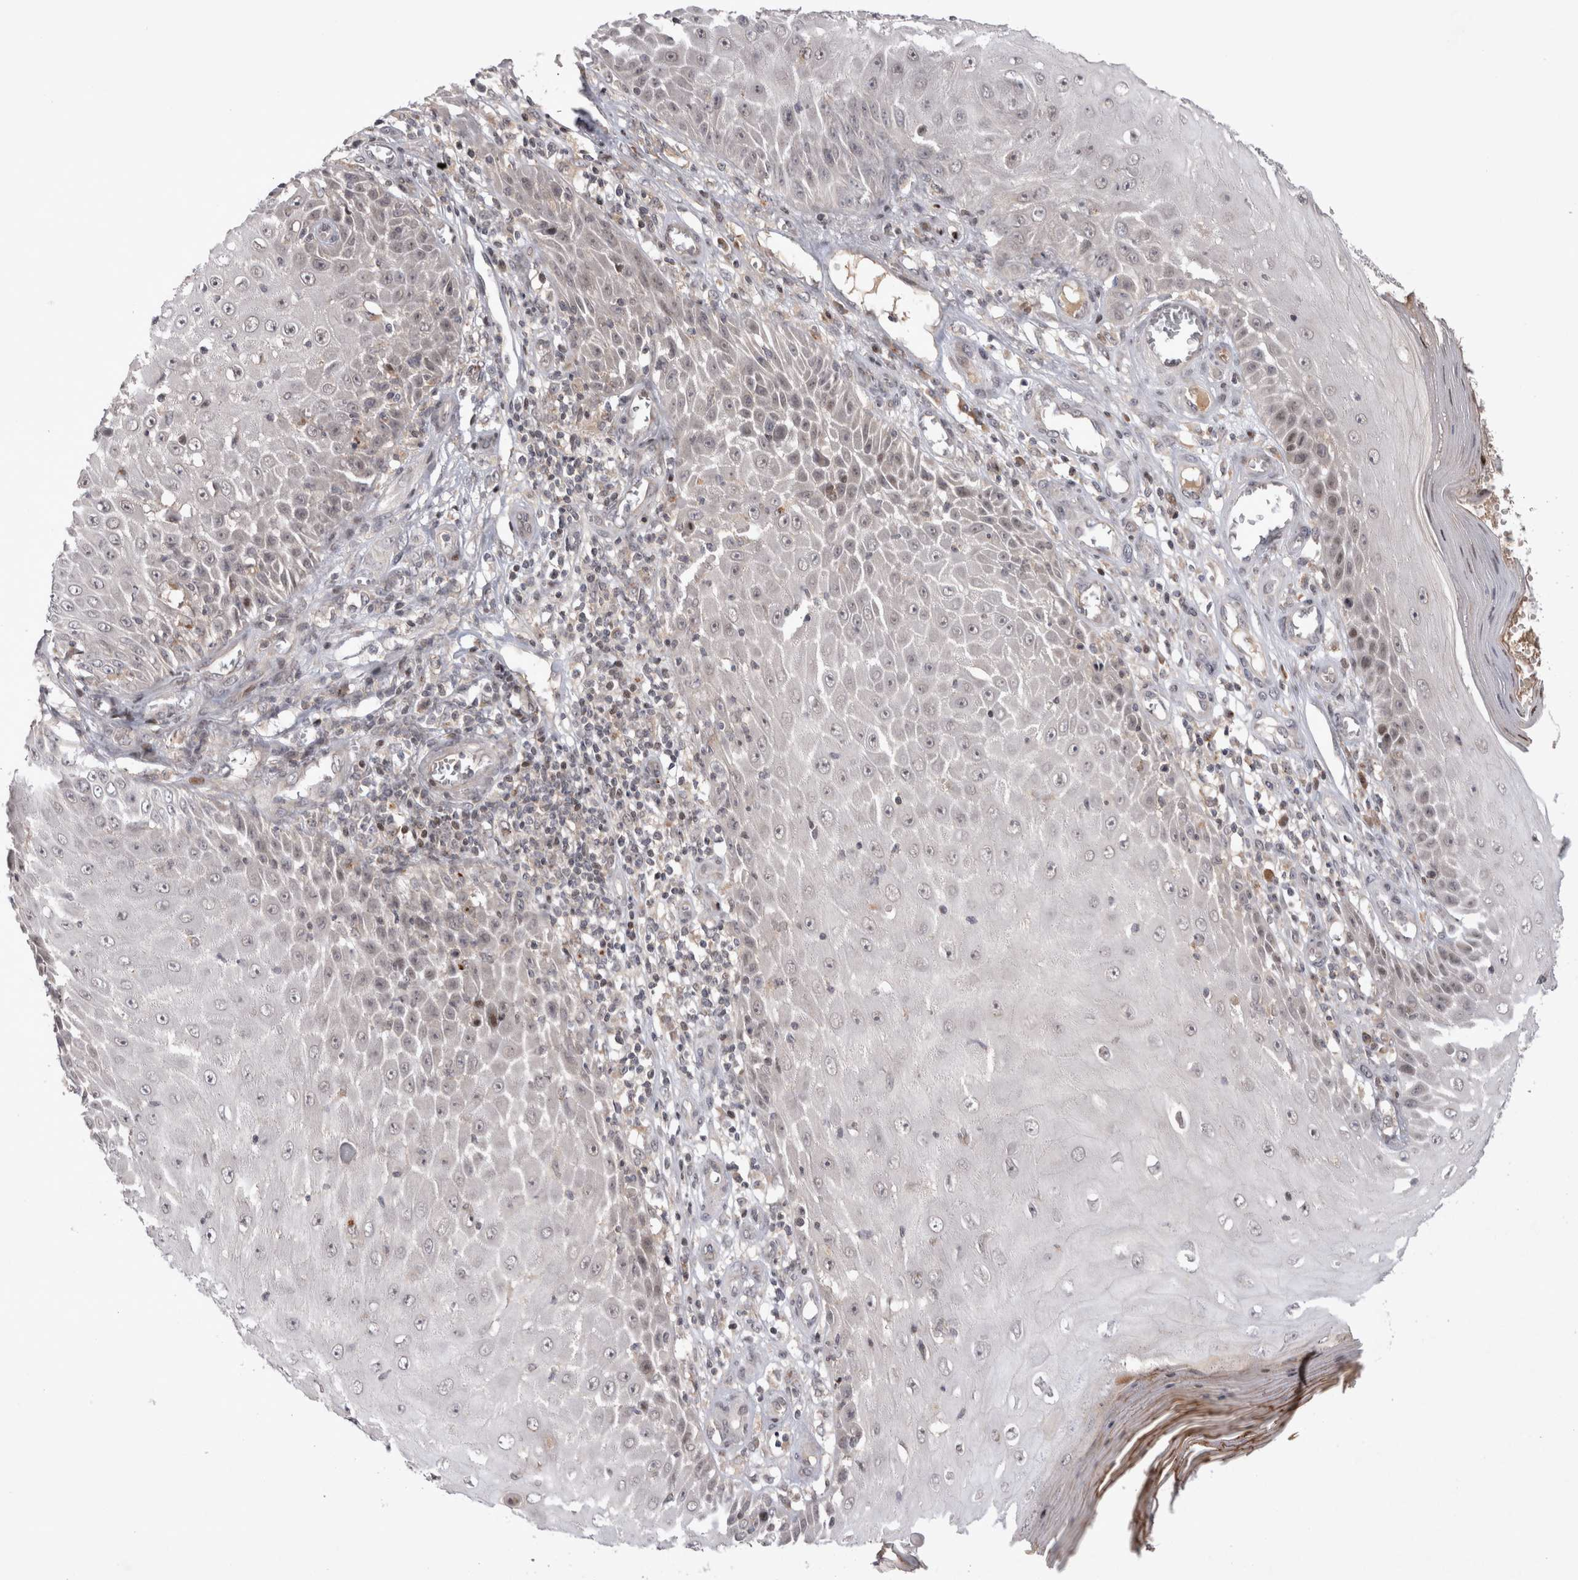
{"staining": {"intensity": "negative", "quantity": "none", "location": "none"}, "tissue": "skin cancer", "cell_type": "Tumor cells", "image_type": "cancer", "snomed": [{"axis": "morphology", "description": "Squamous cell carcinoma, NOS"}, {"axis": "topography", "description": "Skin"}], "caption": "Immunohistochemistry (IHC) histopathology image of human squamous cell carcinoma (skin) stained for a protein (brown), which exhibits no positivity in tumor cells.", "gene": "PLEKHM1", "patient": {"sex": "female", "age": 73}}